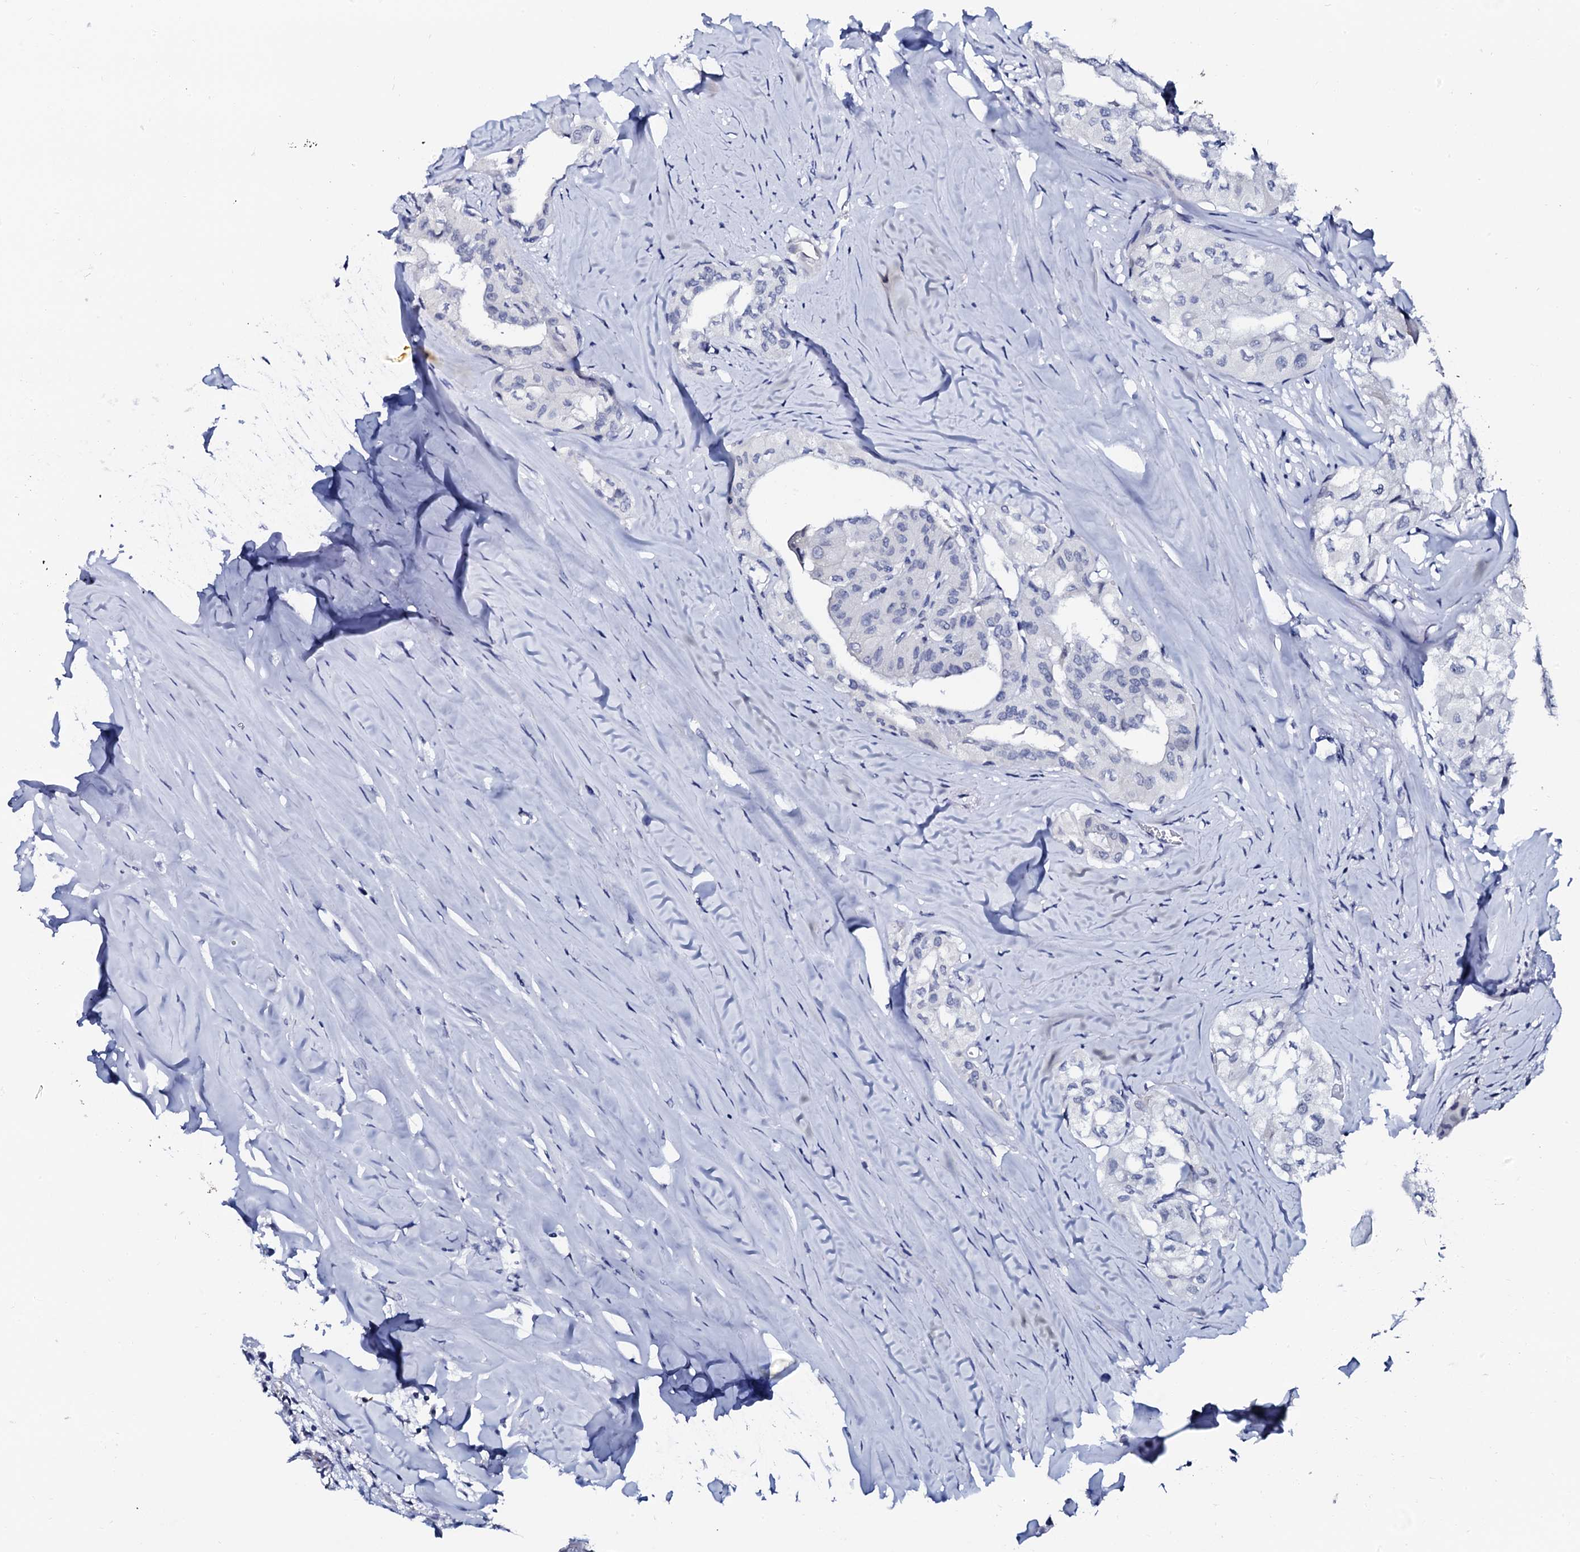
{"staining": {"intensity": "negative", "quantity": "none", "location": "none"}, "tissue": "thyroid cancer", "cell_type": "Tumor cells", "image_type": "cancer", "snomed": [{"axis": "morphology", "description": "Papillary adenocarcinoma, NOS"}, {"axis": "topography", "description": "Thyroid gland"}], "caption": "There is no significant expression in tumor cells of thyroid cancer. The staining is performed using DAB (3,3'-diaminobenzidine) brown chromogen with nuclei counter-stained in using hematoxylin.", "gene": "SPATA19", "patient": {"sex": "female", "age": 59}}